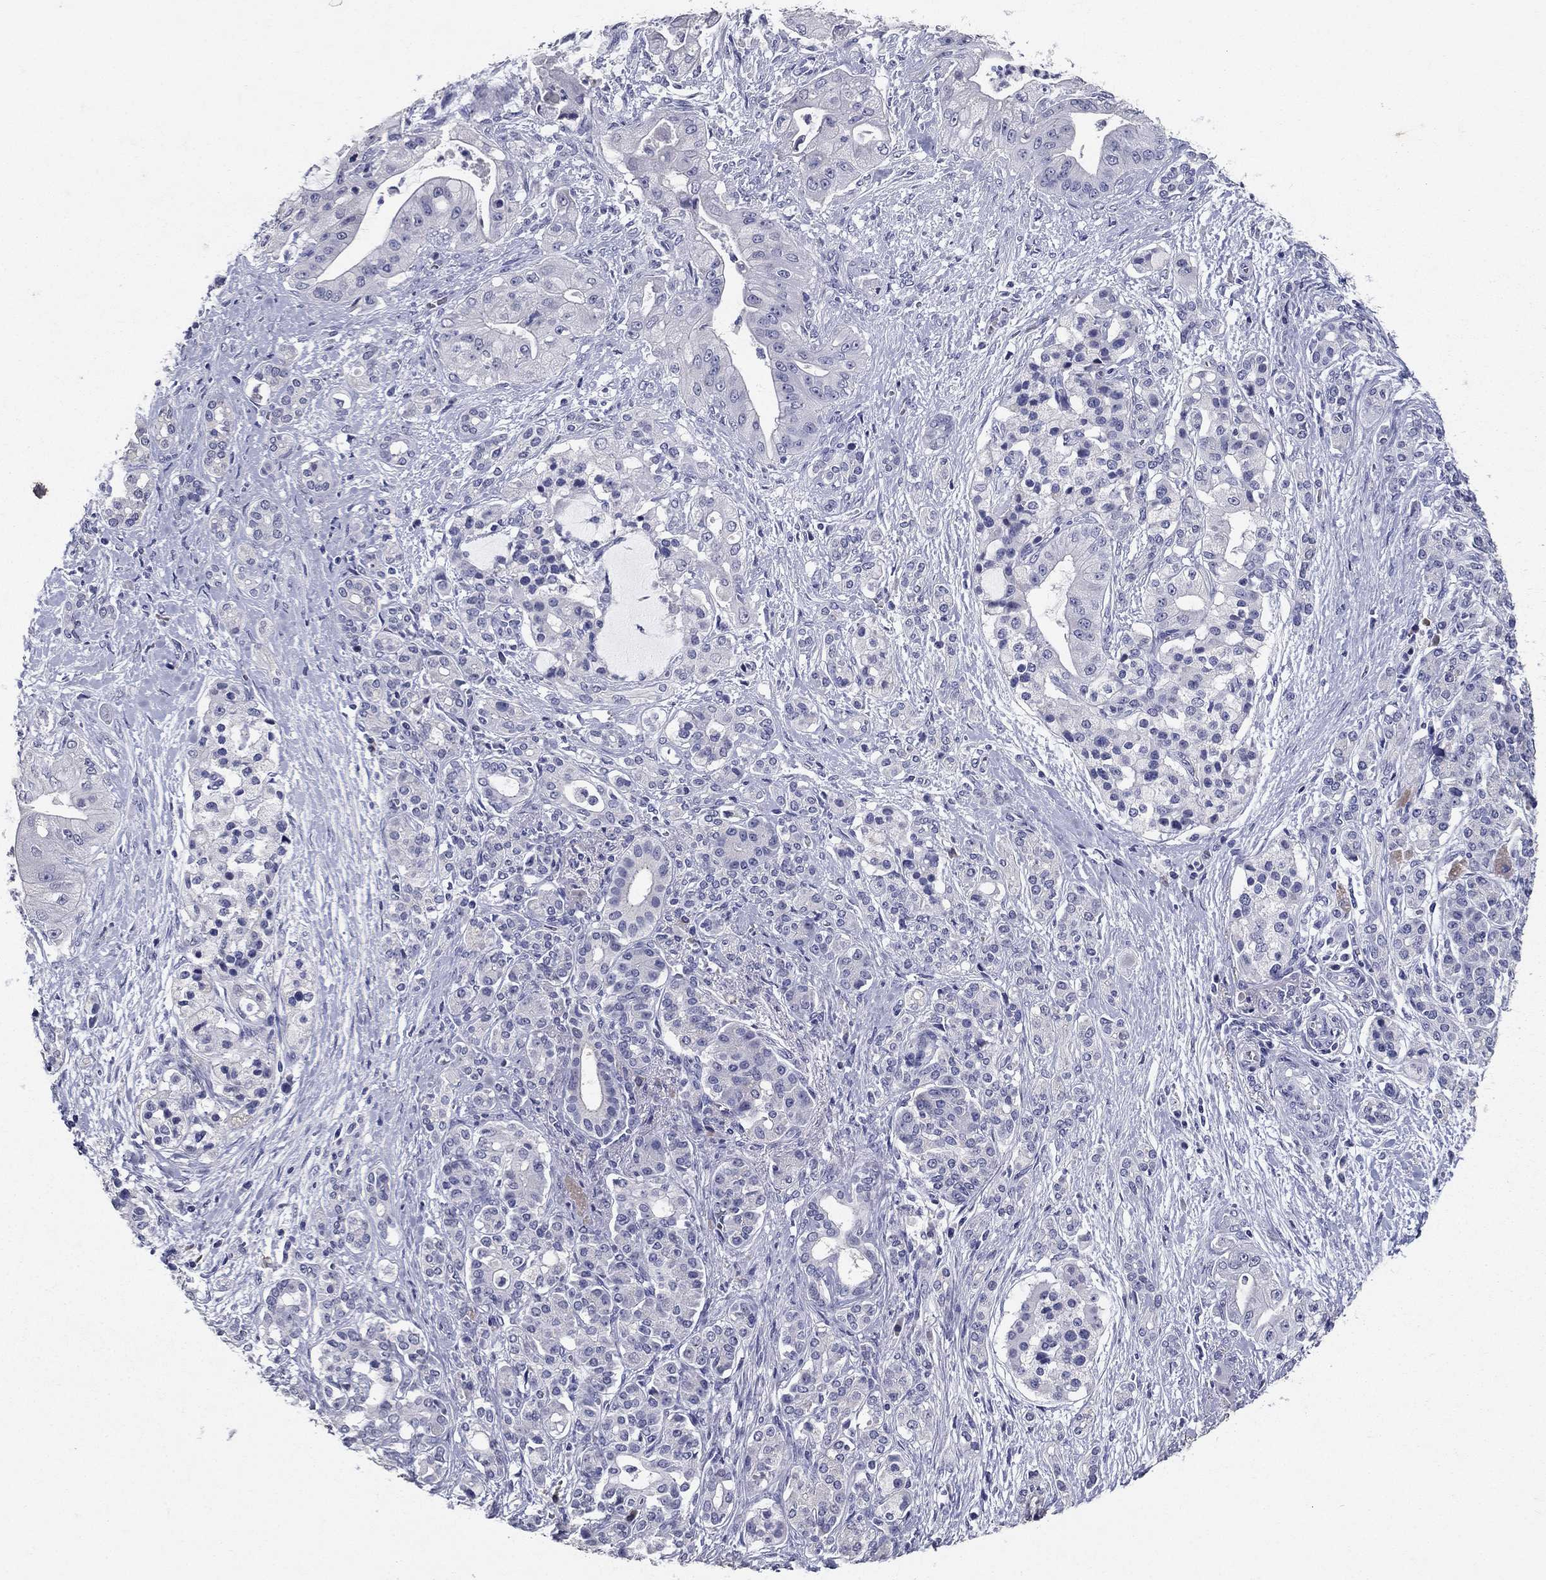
{"staining": {"intensity": "negative", "quantity": "none", "location": "none"}, "tissue": "pancreatic cancer", "cell_type": "Tumor cells", "image_type": "cancer", "snomed": [{"axis": "morphology", "description": "Normal tissue, NOS"}, {"axis": "morphology", "description": "Inflammation, NOS"}, {"axis": "morphology", "description": "Adenocarcinoma, NOS"}, {"axis": "topography", "description": "Pancreas"}], "caption": "Tumor cells are negative for brown protein staining in pancreatic adenocarcinoma.", "gene": "POMC", "patient": {"sex": "male", "age": 57}}